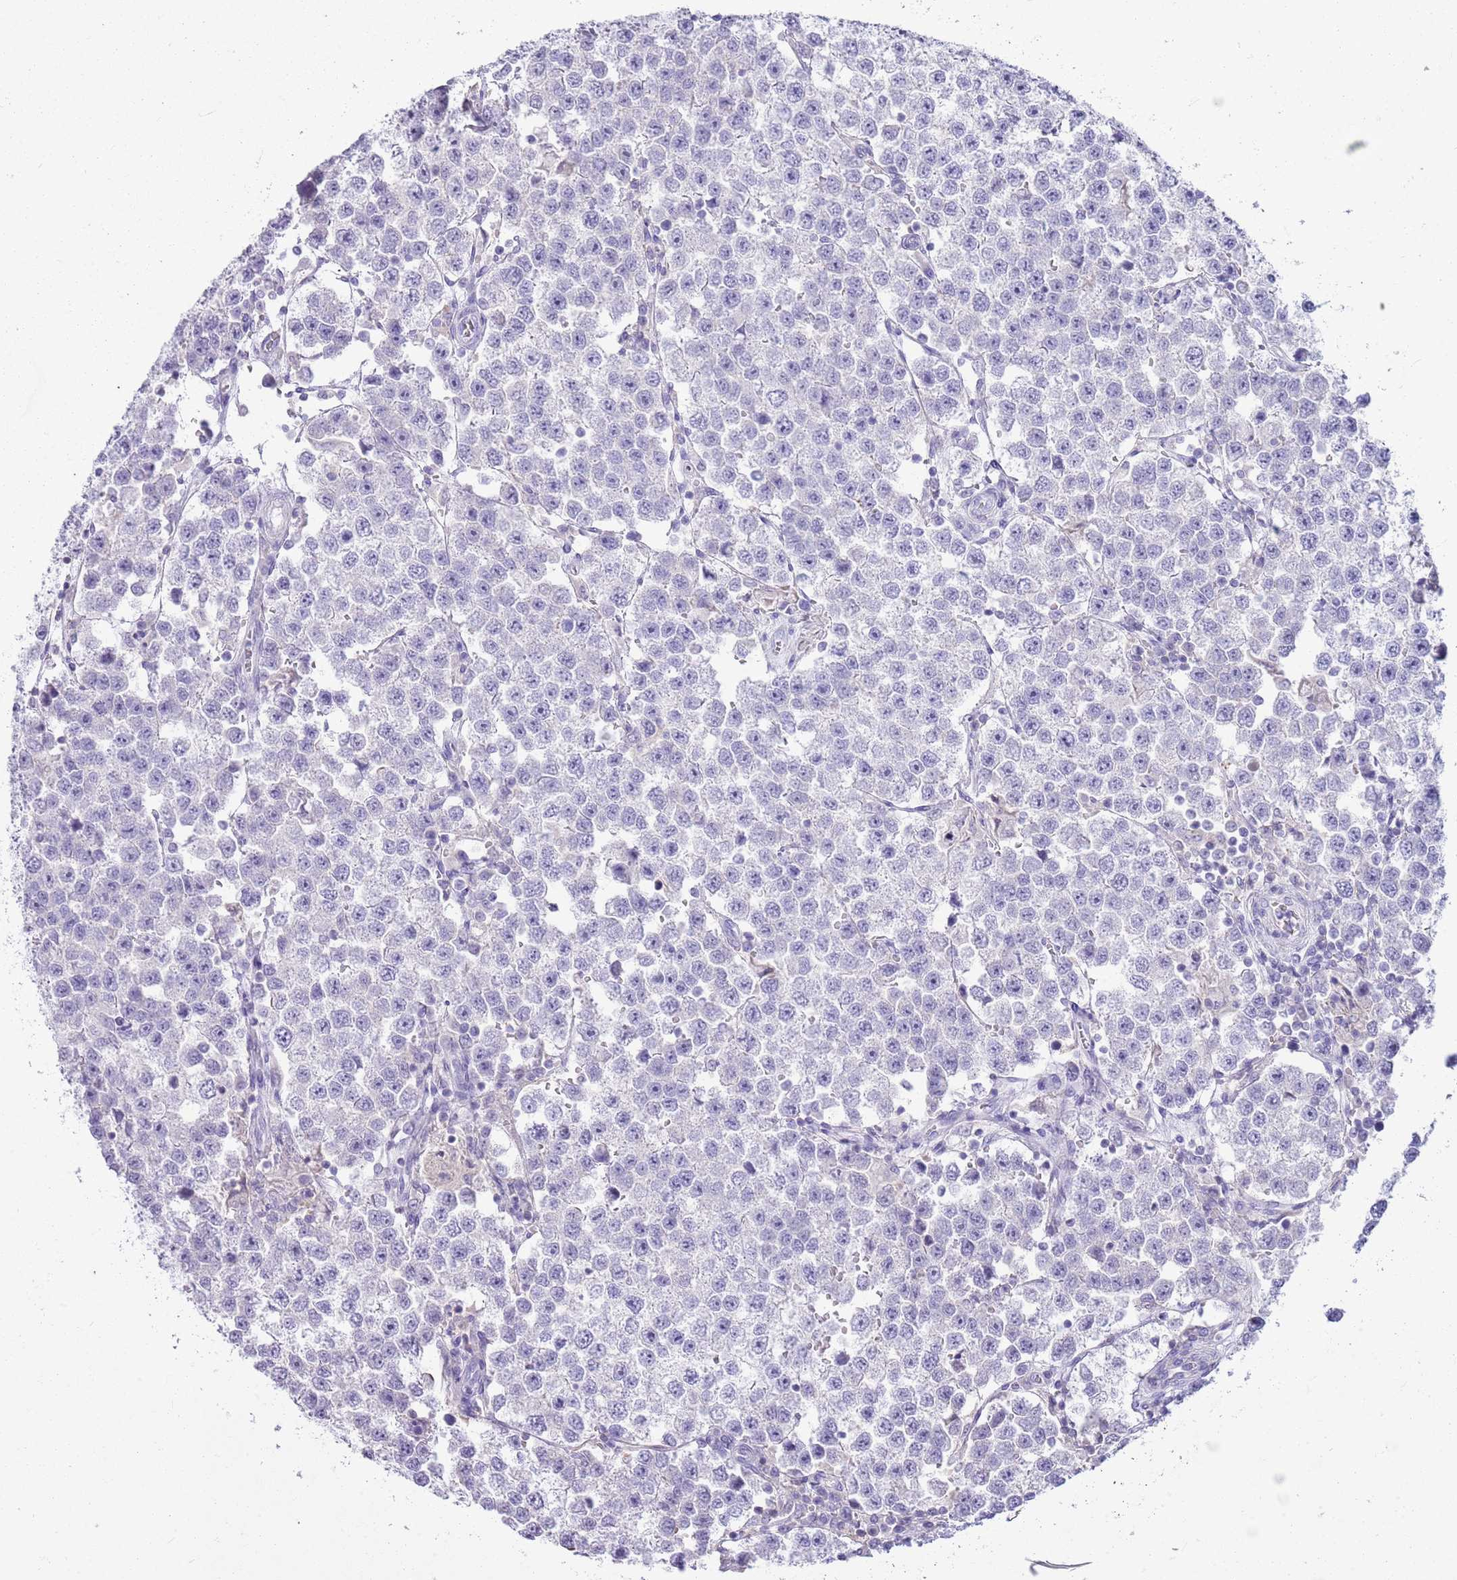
{"staining": {"intensity": "negative", "quantity": "none", "location": "none"}, "tissue": "testis cancer", "cell_type": "Tumor cells", "image_type": "cancer", "snomed": [{"axis": "morphology", "description": "Seminoma, NOS"}, {"axis": "topography", "description": "Testis"}], "caption": "Immunohistochemistry of seminoma (testis) shows no expression in tumor cells.", "gene": "CNPPD1", "patient": {"sex": "male", "age": 37}}